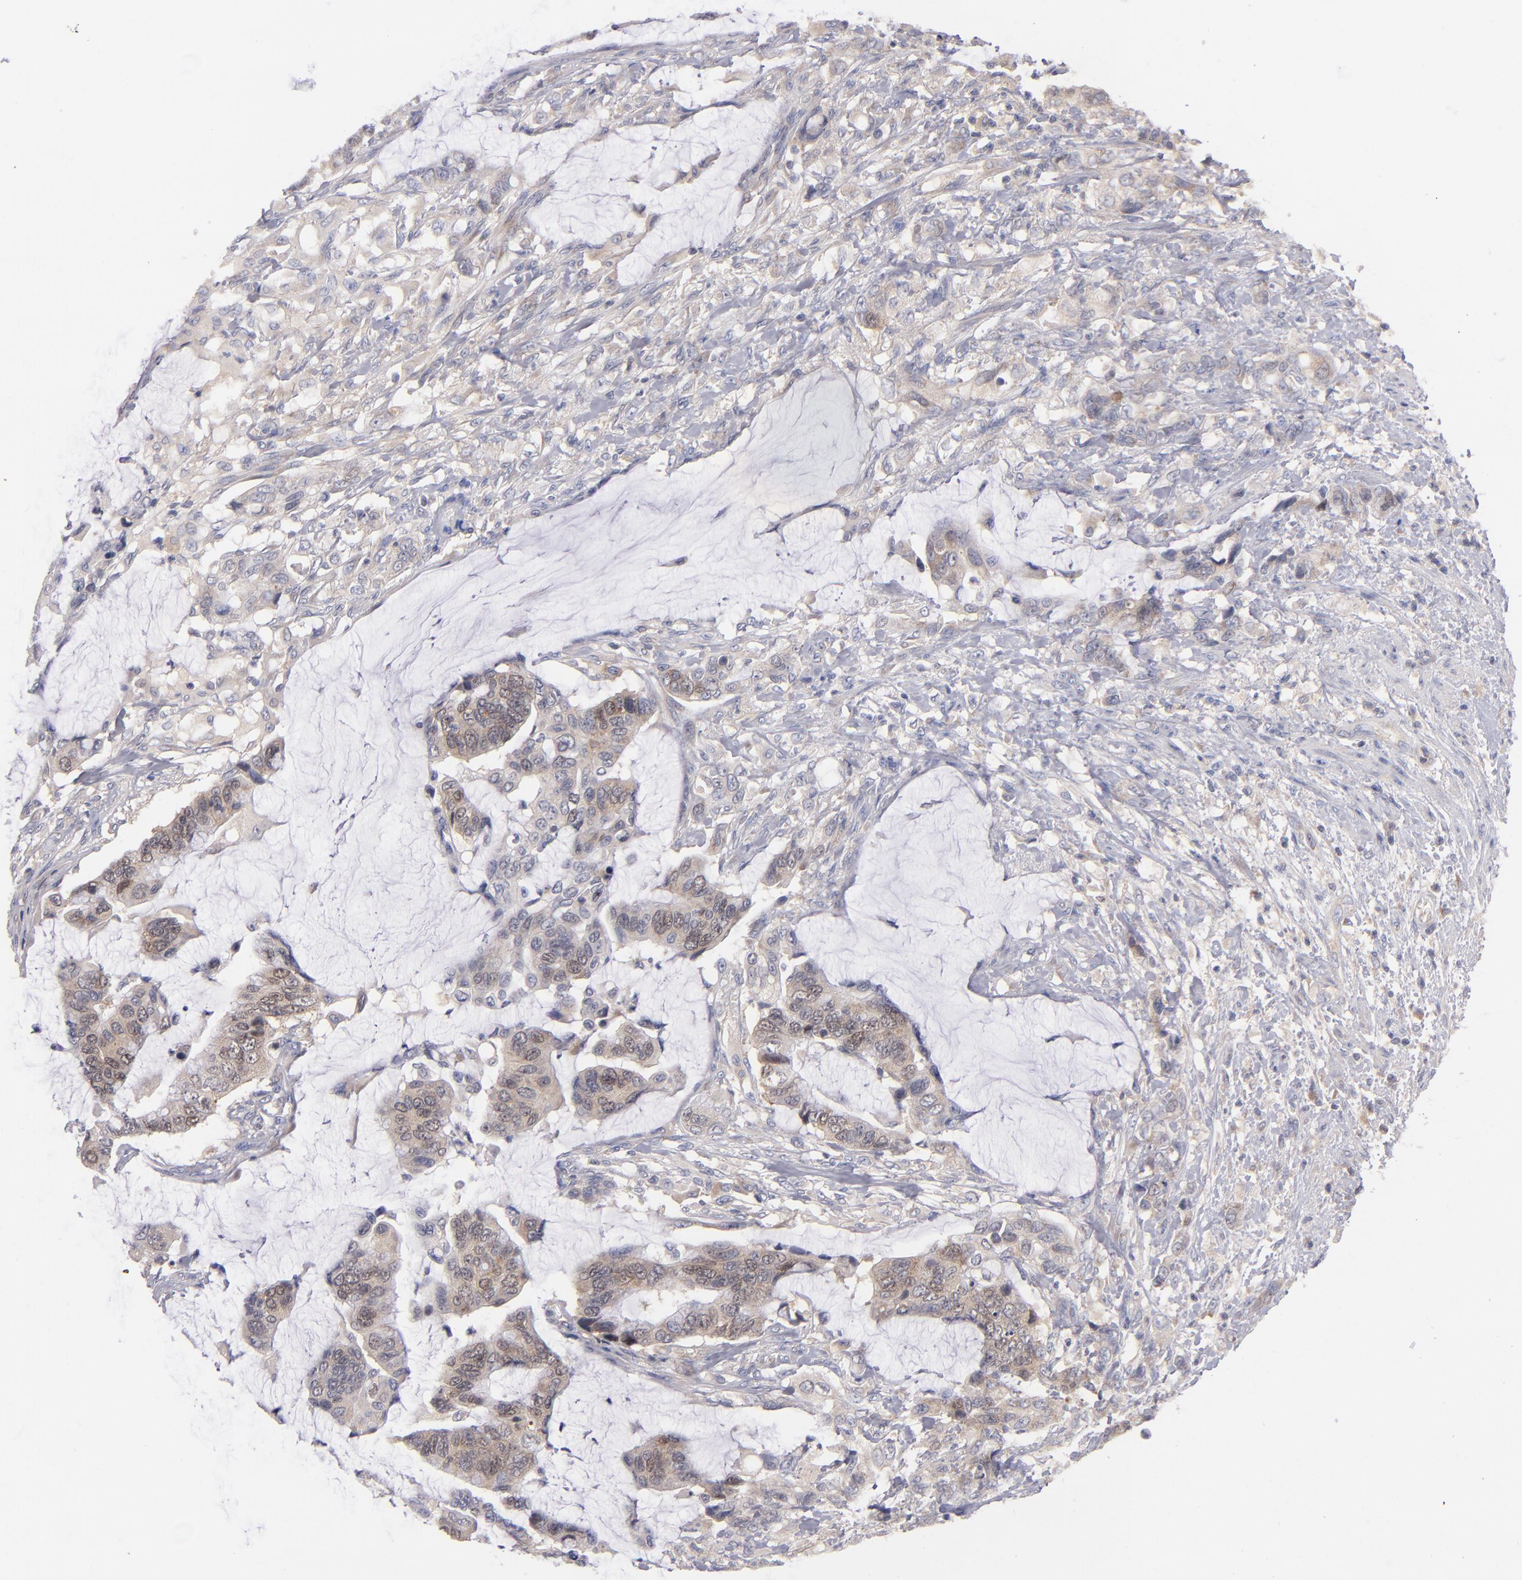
{"staining": {"intensity": "weak", "quantity": "25%-75%", "location": "cytoplasmic/membranous"}, "tissue": "colorectal cancer", "cell_type": "Tumor cells", "image_type": "cancer", "snomed": [{"axis": "morphology", "description": "Adenocarcinoma, NOS"}, {"axis": "topography", "description": "Rectum"}], "caption": "Colorectal cancer tissue reveals weak cytoplasmic/membranous positivity in approximately 25%-75% of tumor cells, visualized by immunohistochemistry.", "gene": "UPF3B", "patient": {"sex": "female", "age": 59}}